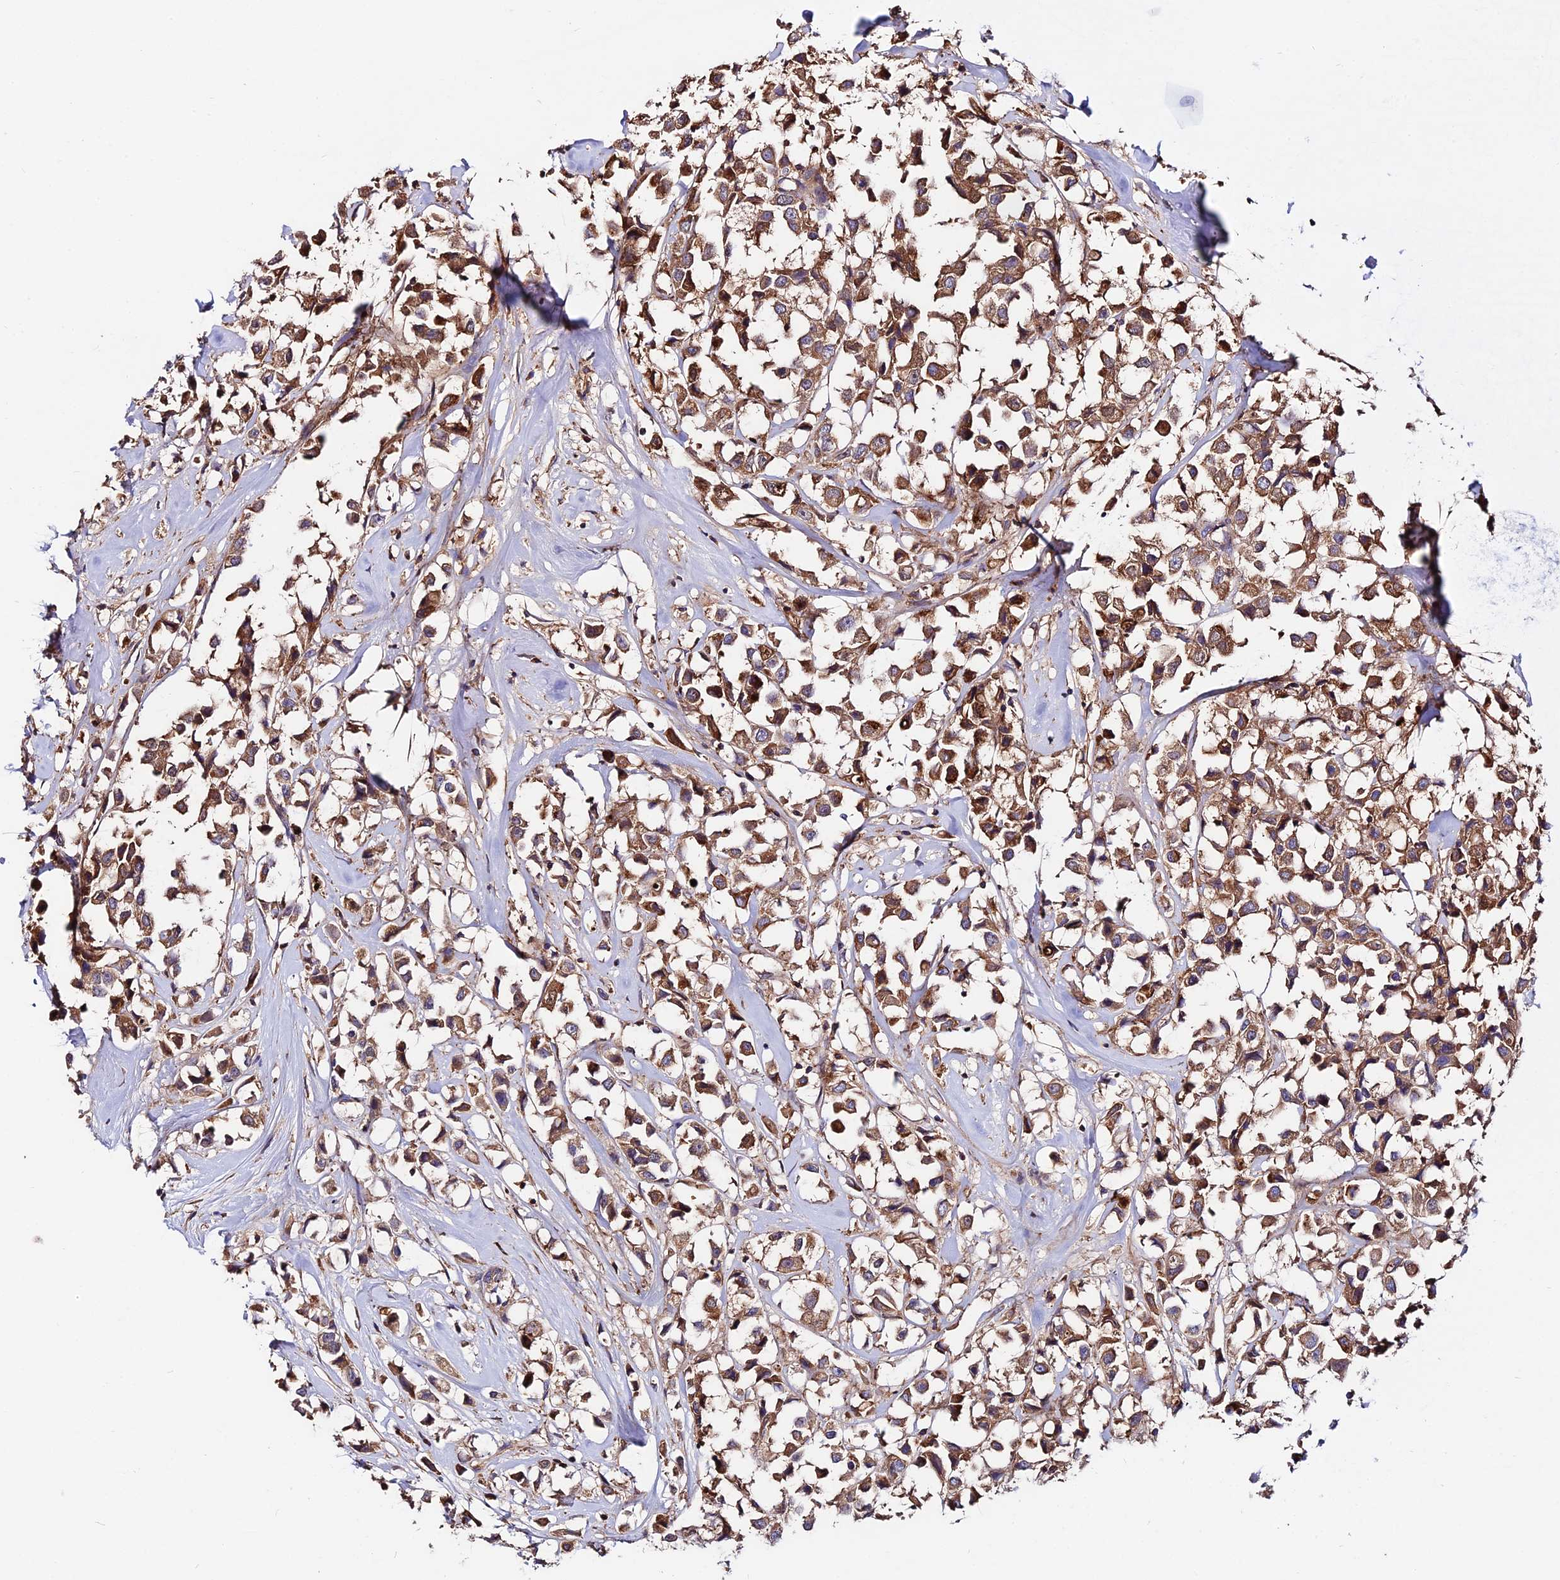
{"staining": {"intensity": "moderate", "quantity": ">75%", "location": "cytoplasmic/membranous"}, "tissue": "breast cancer", "cell_type": "Tumor cells", "image_type": "cancer", "snomed": [{"axis": "morphology", "description": "Duct carcinoma"}, {"axis": "topography", "description": "Breast"}], "caption": "The immunohistochemical stain highlights moderate cytoplasmic/membranous expression in tumor cells of breast intraductal carcinoma tissue. (DAB (3,3'-diaminobenzidine) = brown stain, brightfield microscopy at high magnification).", "gene": "PYM1", "patient": {"sex": "female", "age": 61}}